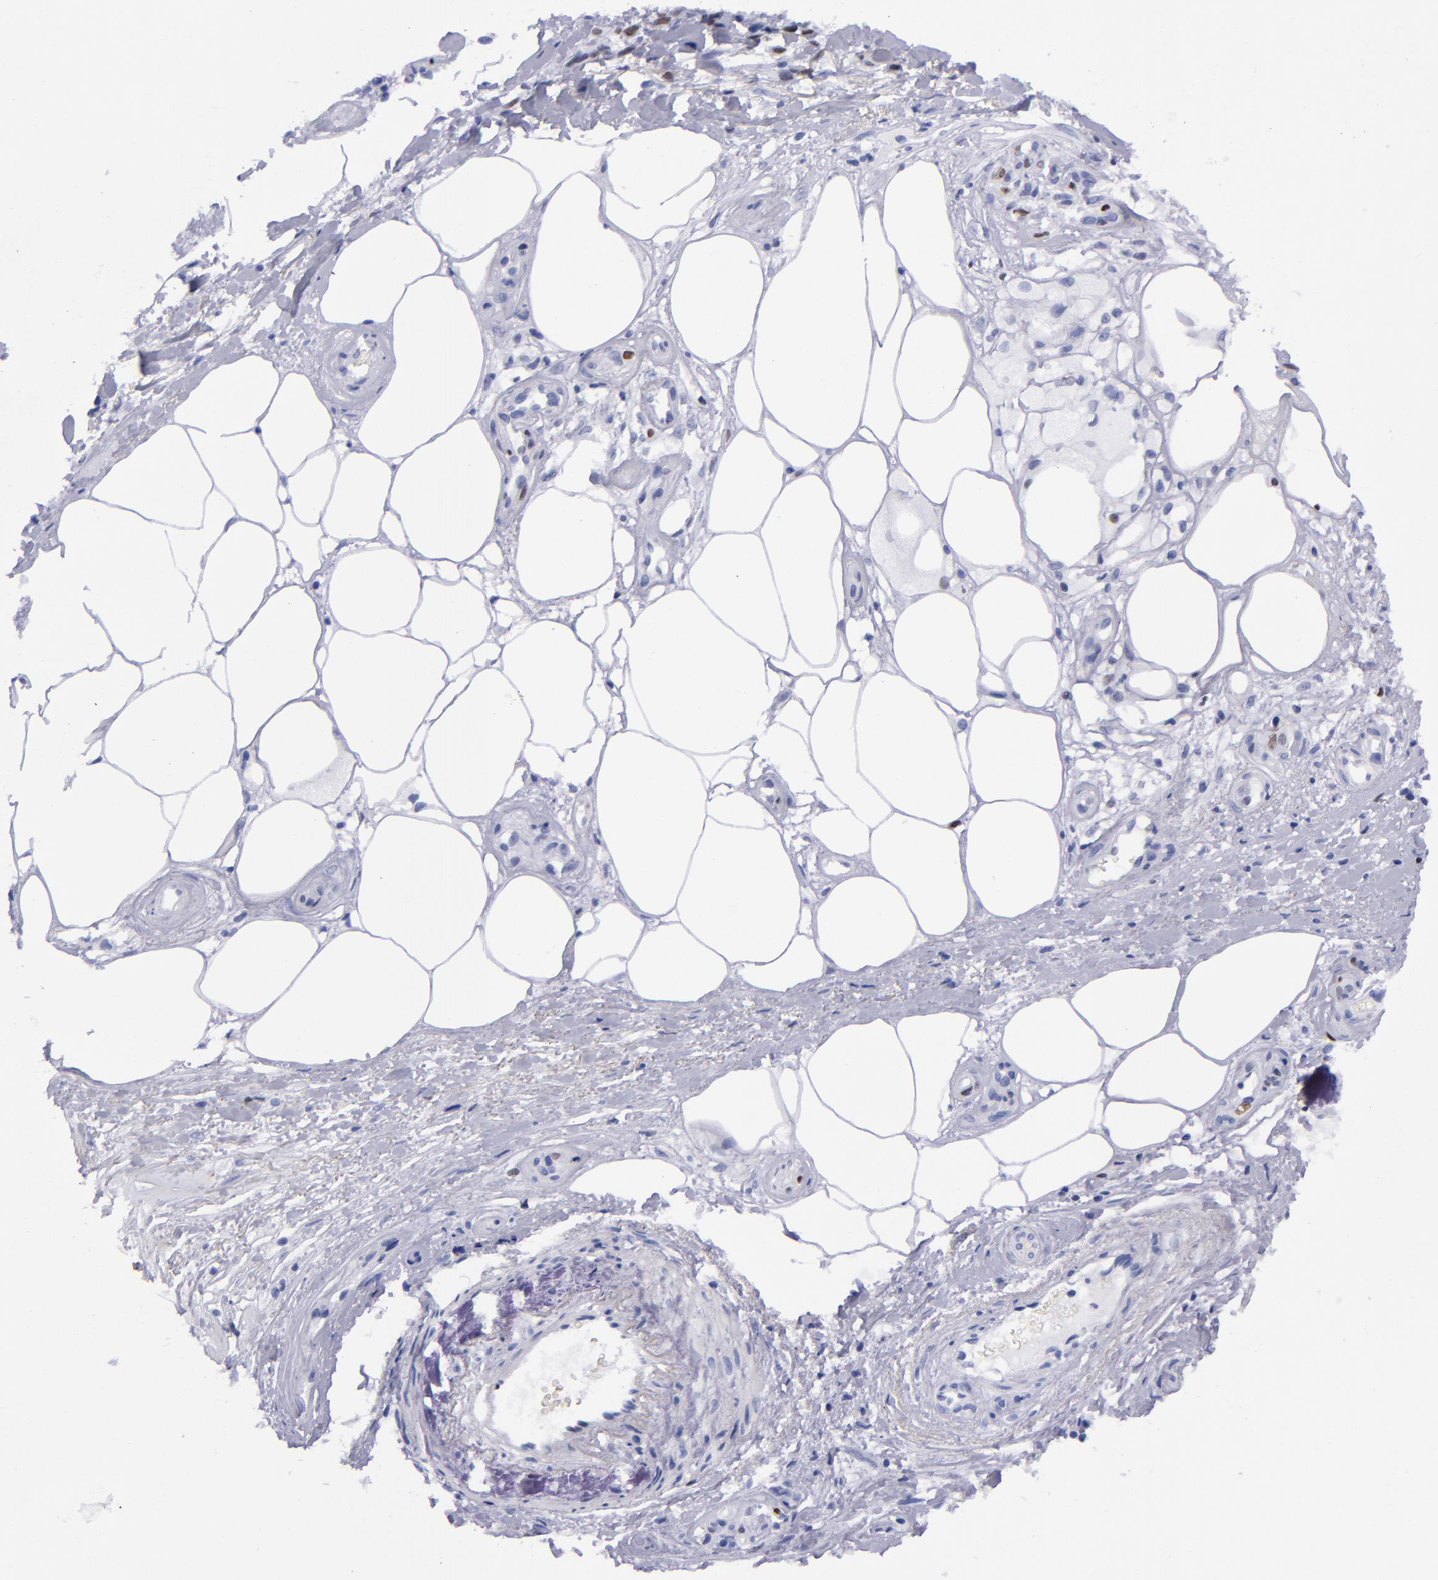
{"staining": {"intensity": "strong", "quantity": "<25%", "location": "nuclear"}, "tissue": "melanoma", "cell_type": "Tumor cells", "image_type": "cancer", "snomed": [{"axis": "morphology", "description": "Malignant melanoma, NOS"}, {"axis": "topography", "description": "Skin"}], "caption": "IHC of malignant melanoma displays medium levels of strong nuclear expression in approximately <25% of tumor cells. (IHC, brightfield microscopy, high magnification).", "gene": "MCM7", "patient": {"sex": "female", "age": 85}}